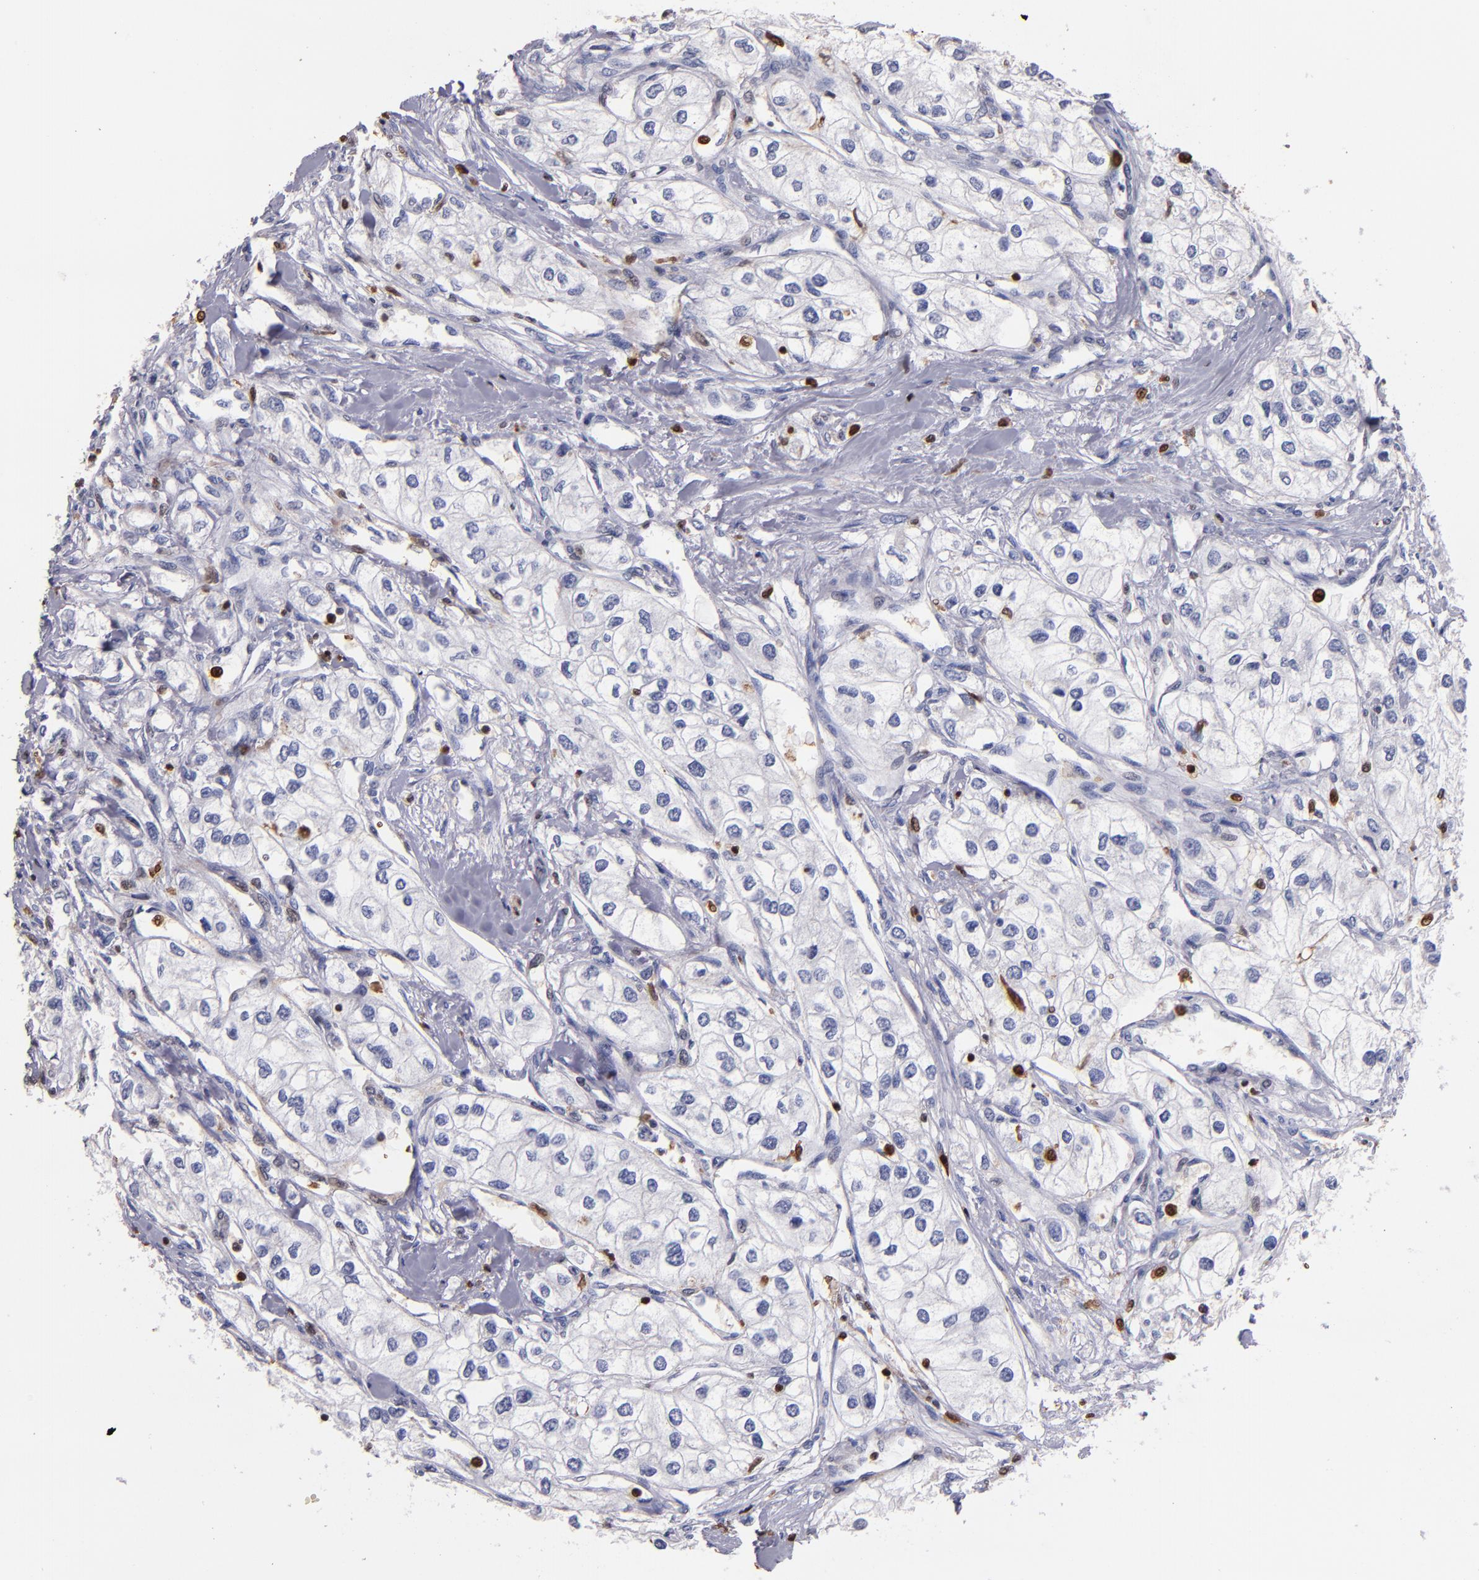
{"staining": {"intensity": "negative", "quantity": "none", "location": "none"}, "tissue": "renal cancer", "cell_type": "Tumor cells", "image_type": "cancer", "snomed": [{"axis": "morphology", "description": "Adenocarcinoma, NOS"}, {"axis": "topography", "description": "Kidney"}], "caption": "The image exhibits no significant positivity in tumor cells of renal adenocarcinoma.", "gene": "S100A4", "patient": {"sex": "male", "age": 57}}